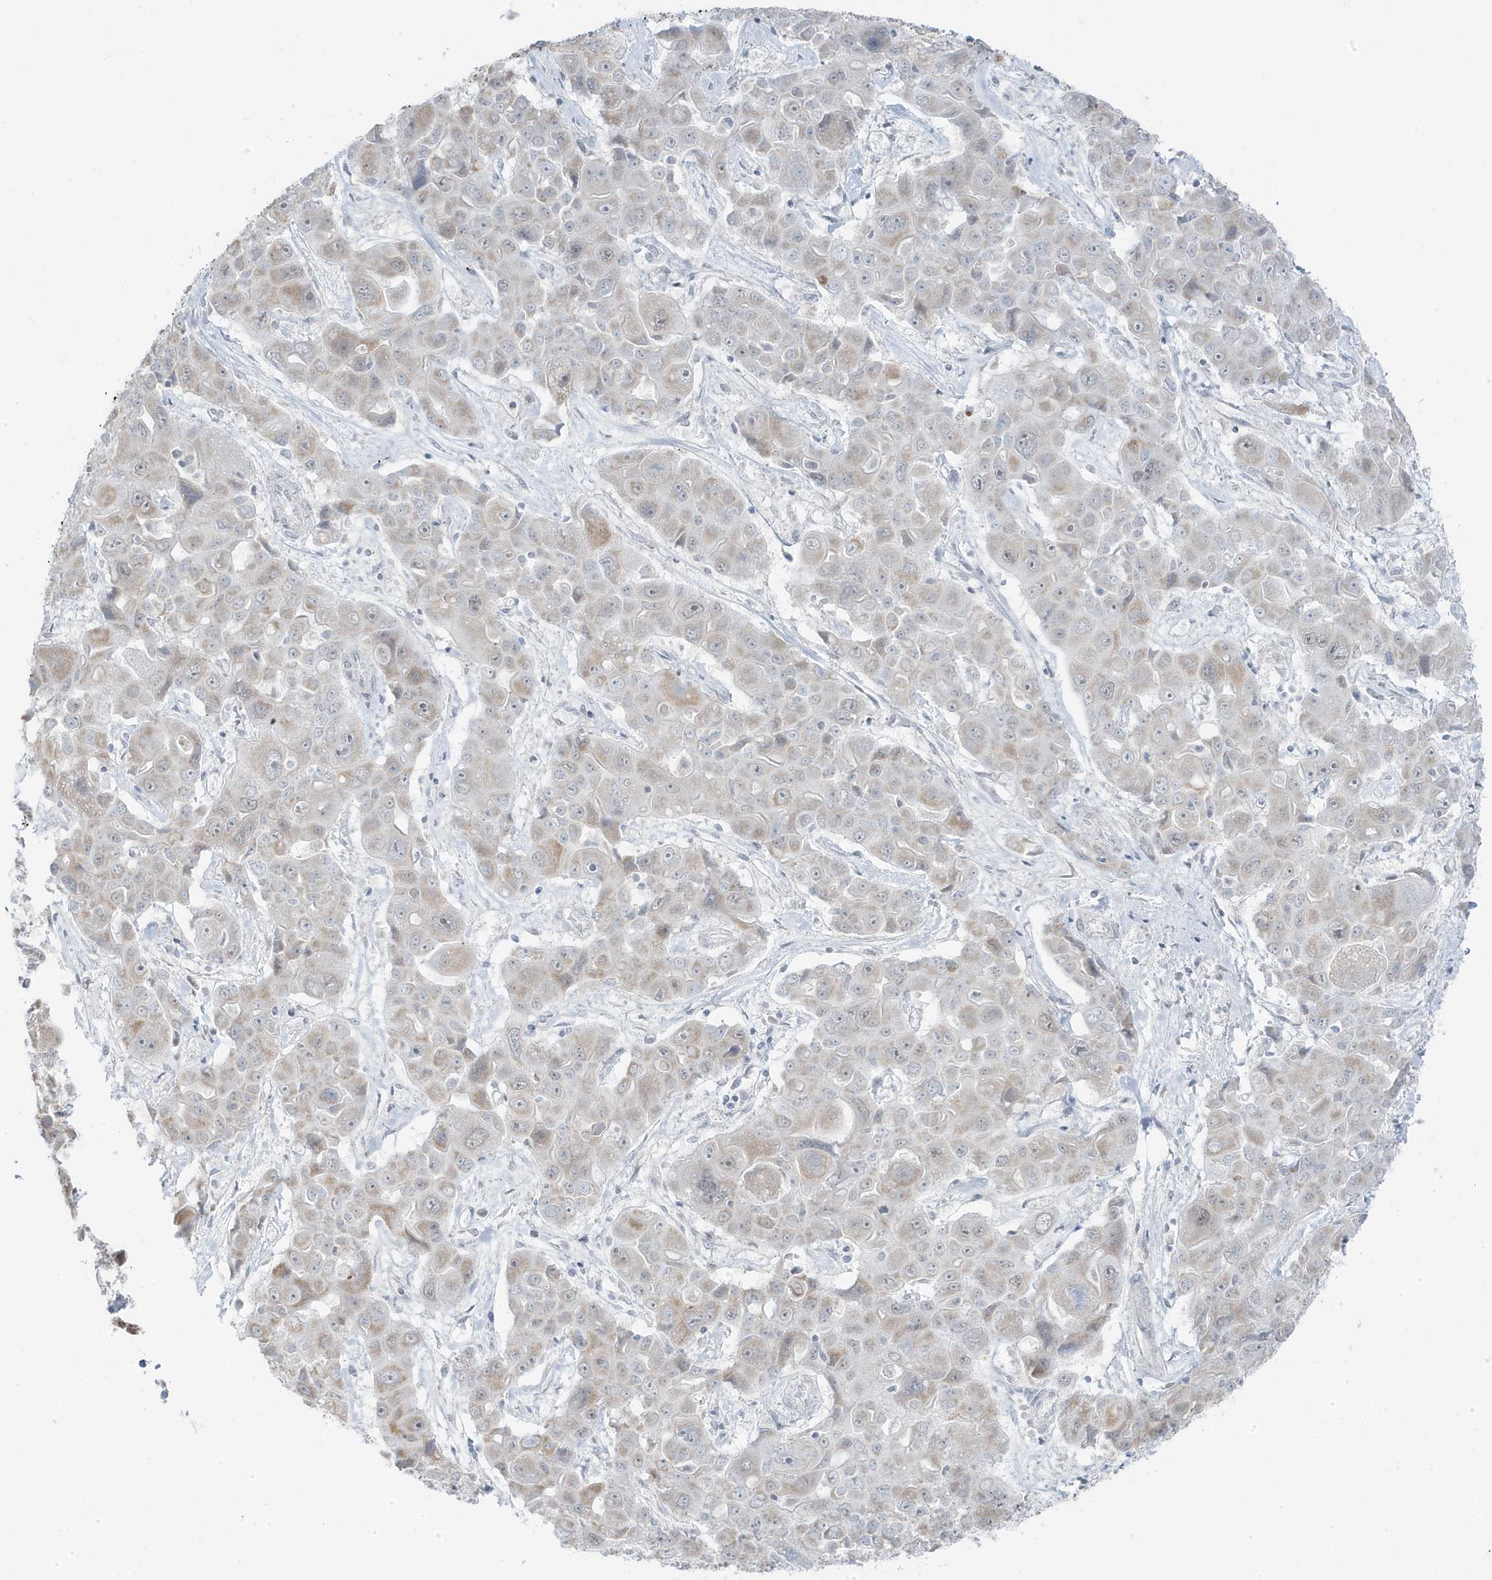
{"staining": {"intensity": "weak", "quantity": "<25%", "location": "cytoplasmic/membranous"}, "tissue": "liver cancer", "cell_type": "Tumor cells", "image_type": "cancer", "snomed": [{"axis": "morphology", "description": "Cholangiocarcinoma"}, {"axis": "topography", "description": "Liver"}], "caption": "Tumor cells show no significant protein staining in liver cancer.", "gene": "TSEN15", "patient": {"sex": "male", "age": 67}}